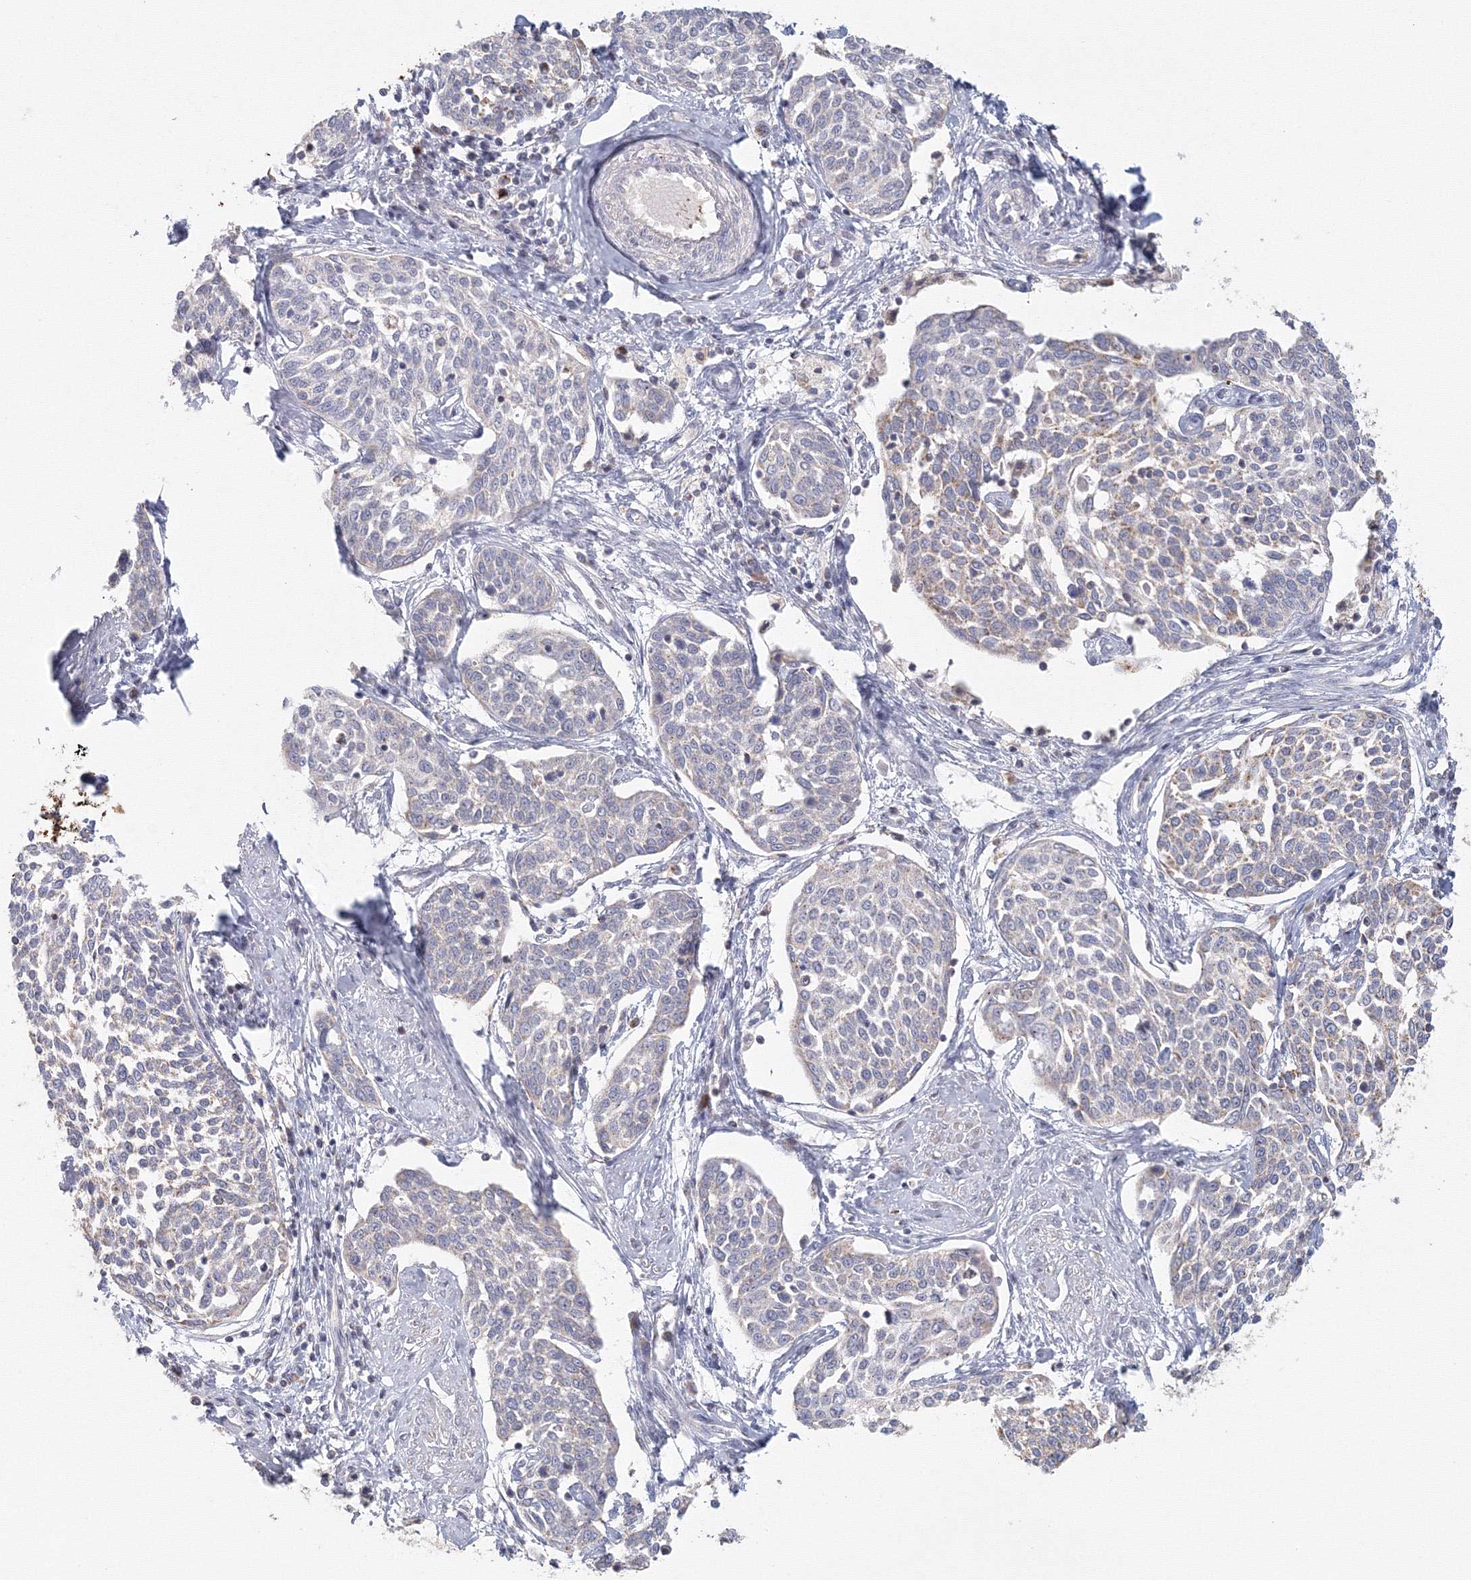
{"staining": {"intensity": "weak", "quantity": "25%-75%", "location": "cytoplasmic/membranous"}, "tissue": "cervical cancer", "cell_type": "Tumor cells", "image_type": "cancer", "snomed": [{"axis": "morphology", "description": "Squamous cell carcinoma, NOS"}, {"axis": "topography", "description": "Cervix"}], "caption": "Cervical cancer tissue displays weak cytoplasmic/membranous staining in about 25%-75% of tumor cells", "gene": "GRPEL1", "patient": {"sex": "female", "age": 34}}